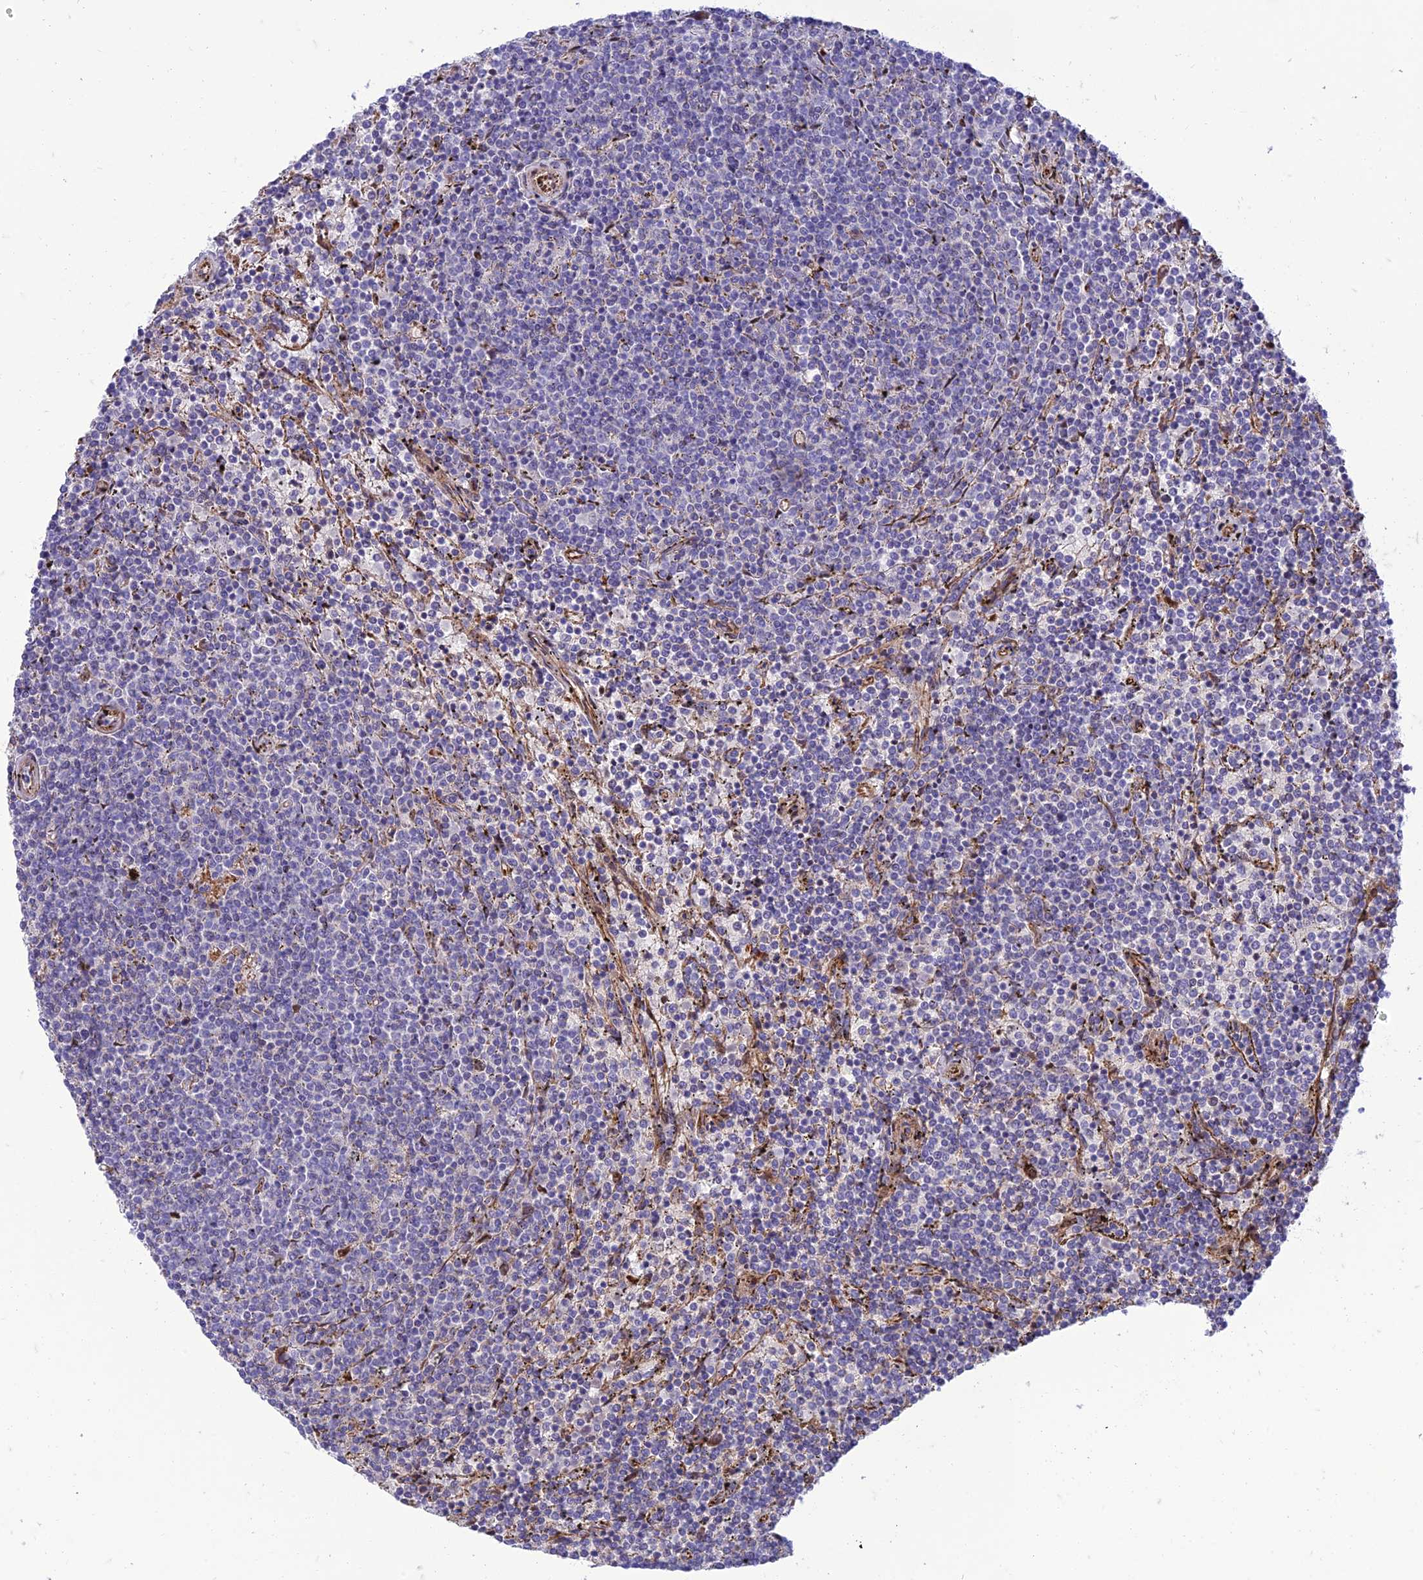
{"staining": {"intensity": "negative", "quantity": "none", "location": "none"}, "tissue": "lymphoma", "cell_type": "Tumor cells", "image_type": "cancer", "snomed": [{"axis": "morphology", "description": "Malignant lymphoma, non-Hodgkin's type, Low grade"}, {"axis": "topography", "description": "Spleen"}], "caption": "Lymphoma stained for a protein using immunohistochemistry (IHC) displays no positivity tumor cells.", "gene": "SEL1L3", "patient": {"sex": "female", "age": 50}}